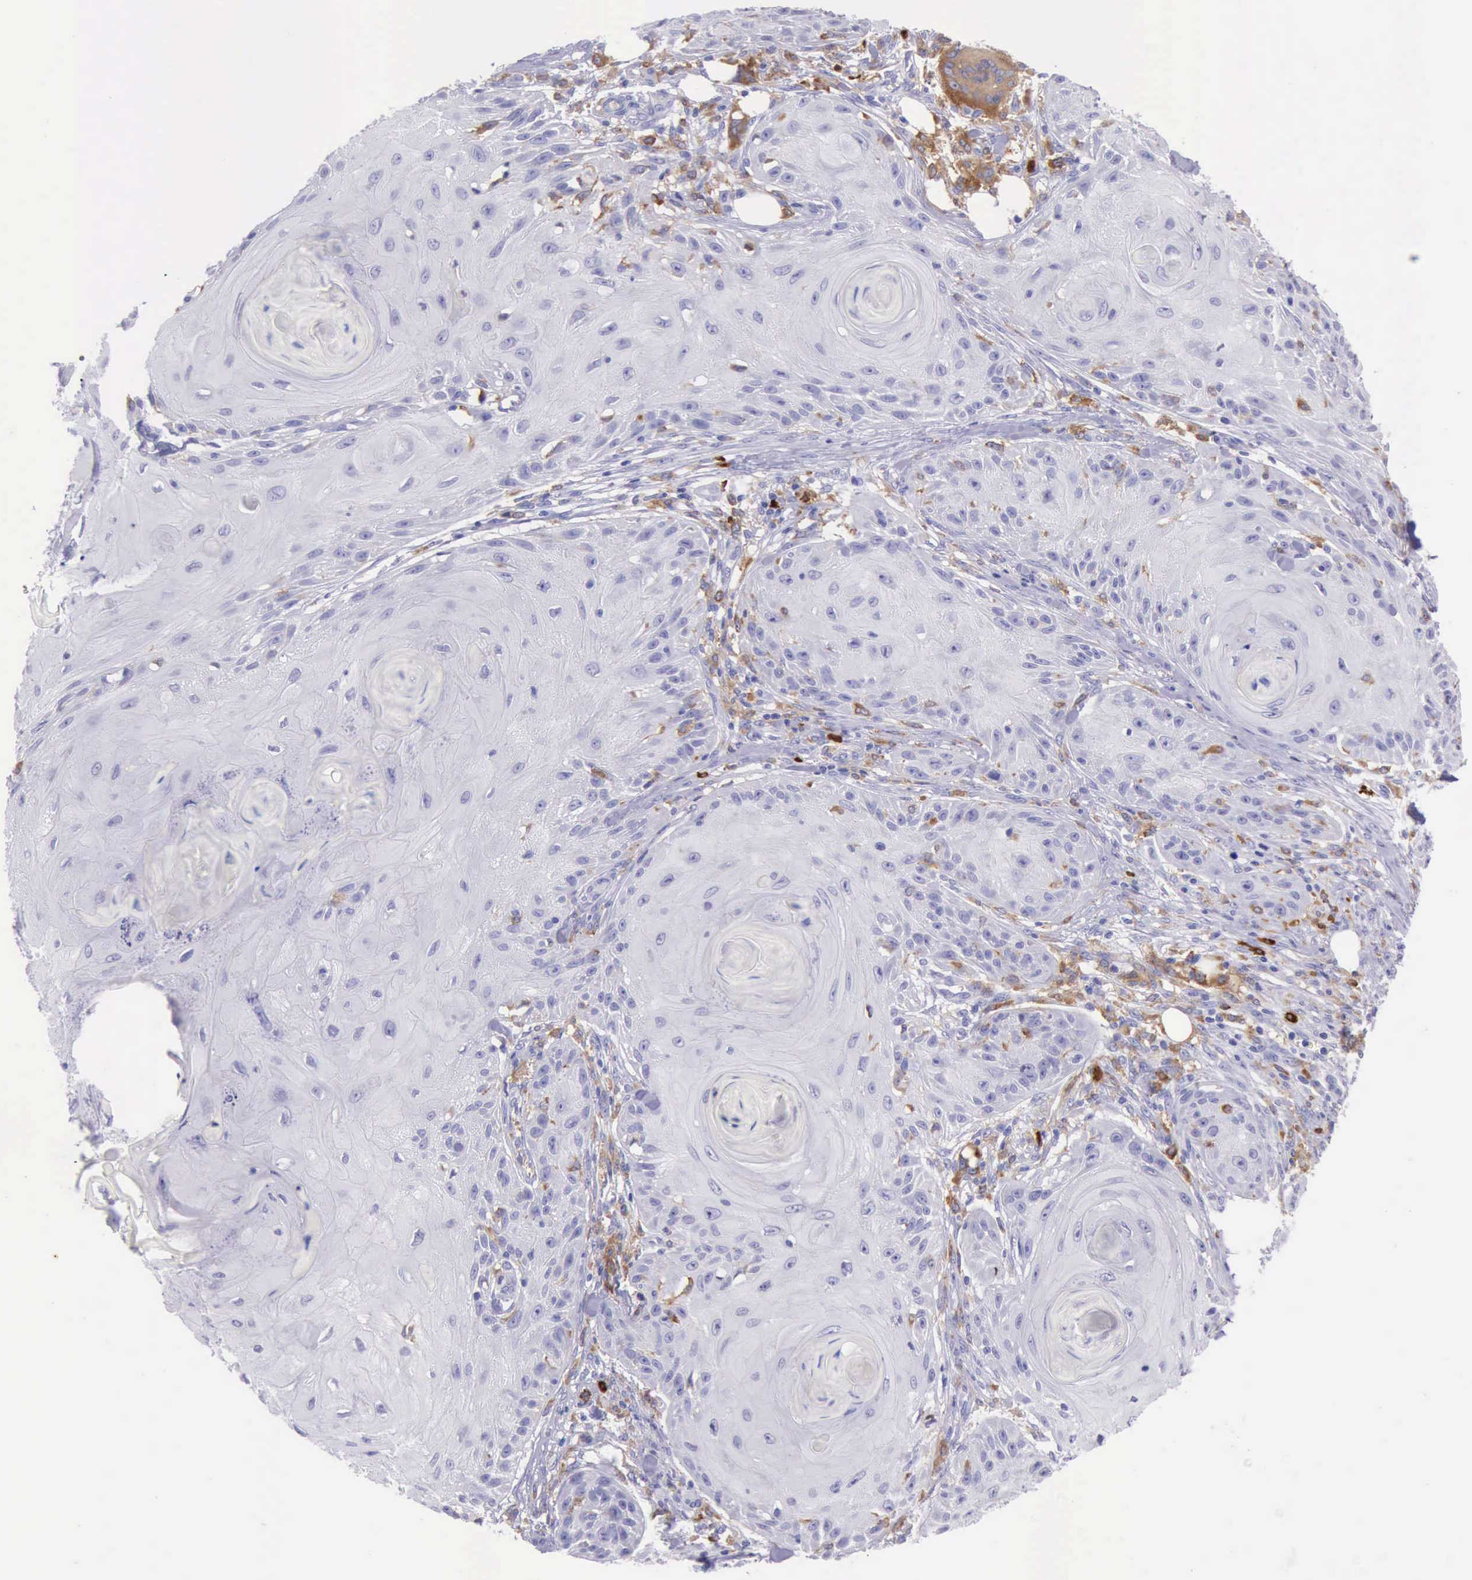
{"staining": {"intensity": "negative", "quantity": "none", "location": "none"}, "tissue": "skin cancer", "cell_type": "Tumor cells", "image_type": "cancer", "snomed": [{"axis": "morphology", "description": "Squamous cell carcinoma, NOS"}, {"axis": "topography", "description": "Skin"}], "caption": "This is an IHC histopathology image of skin squamous cell carcinoma. There is no positivity in tumor cells.", "gene": "BTK", "patient": {"sex": "female", "age": 88}}